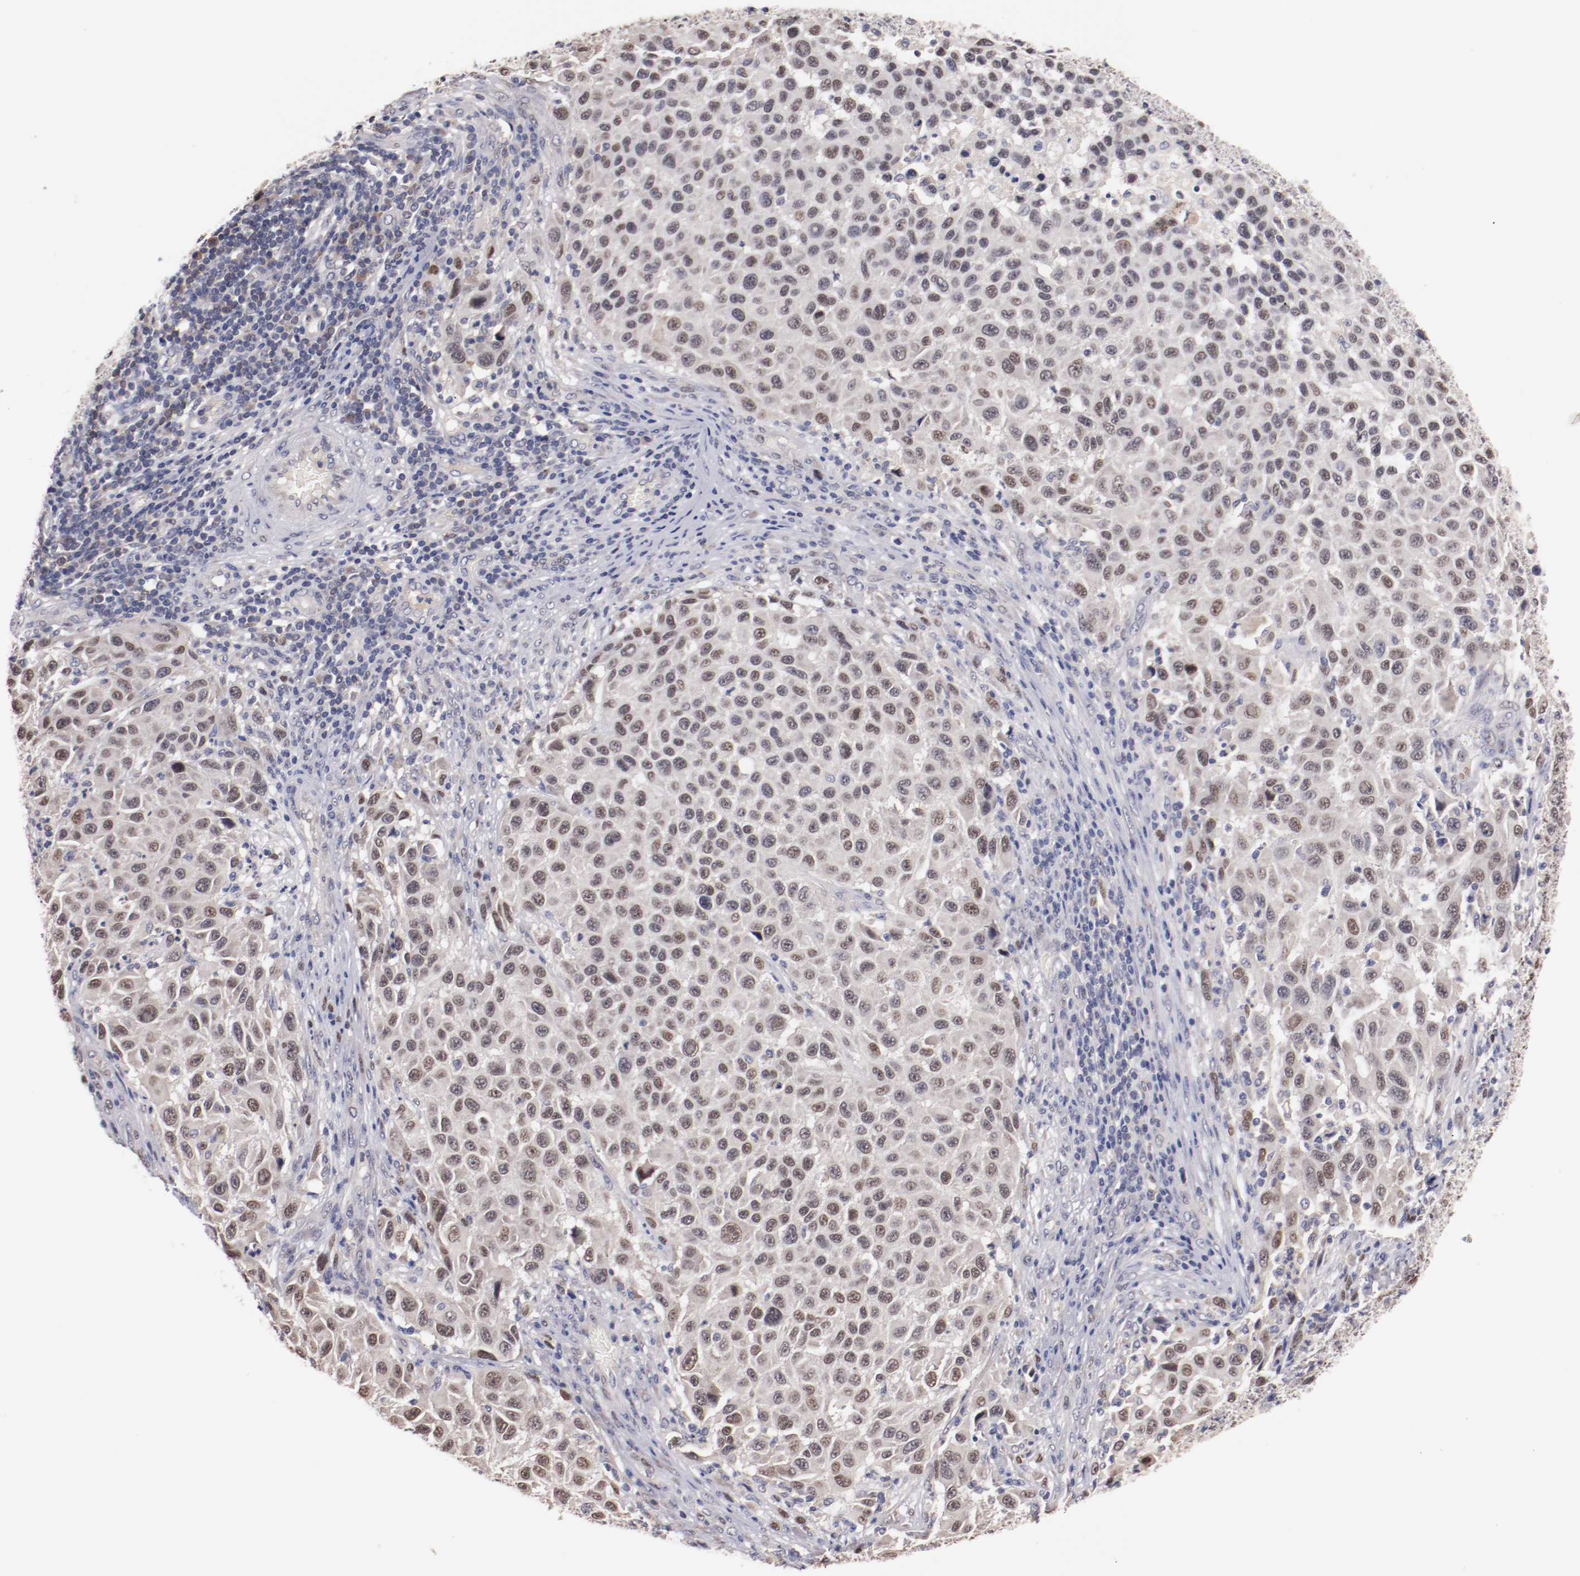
{"staining": {"intensity": "weak", "quantity": "25%-75%", "location": "cytoplasmic/membranous,nuclear"}, "tissue": "melanoma", "cell_type": "Tumor cells", "image_type": "cancer", "snomed": [{"axis": "morphology", "description": "Malignant melanoma, Metastatic site"}, {"axis": "topography", "description": "Lymph node"}], "caption": "IHC of human melanoma demonstrates low levels of weak cytoplasmic/membranous and nuclear expression in approximately 25%-75% of tumor cells.", "gene": "FAM81A", "patient": {"sex": "male", "age": 61}}